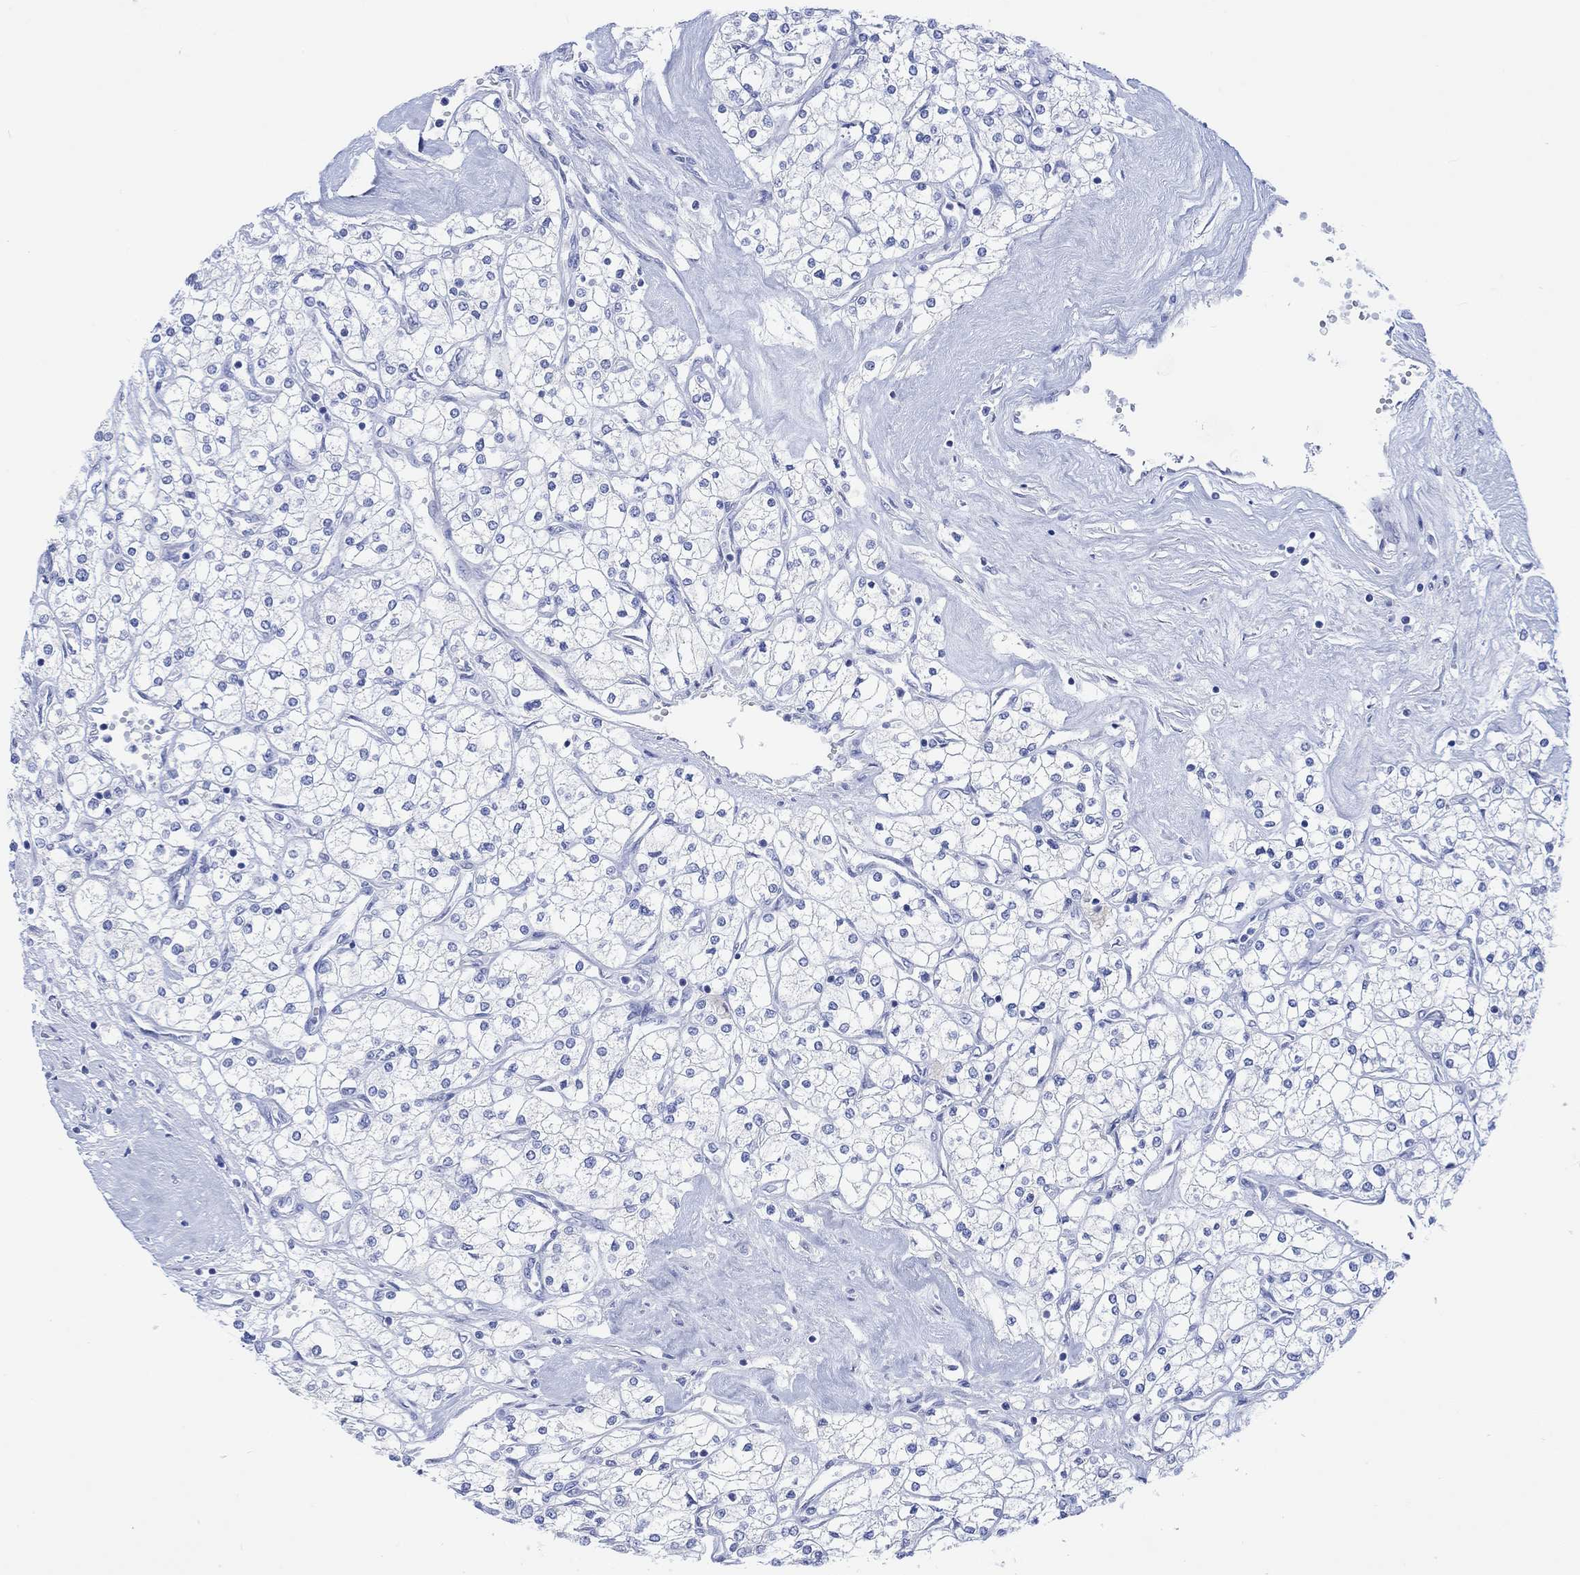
{"staining": {"intensity": "negative", "quantity": "none", "location": "none"}, "tissue": "renal cancer", "cell_type": "Tumor cells", "image_type": "cancer", "snomed": [{"axis": "morphology", "description": "Adenocarcinoma, NOS"}, {"axis": "topography", "description": "Kidney"}], "caption": "High power microscopy photomicrograph of an immunohistochemistry (IHC) histopathology image of renal cancer (adenocarcinoma), revealing no significant expression in tumor cells.", "gene": "CALCA", "patient": {"sex": "male", "age": 80}}